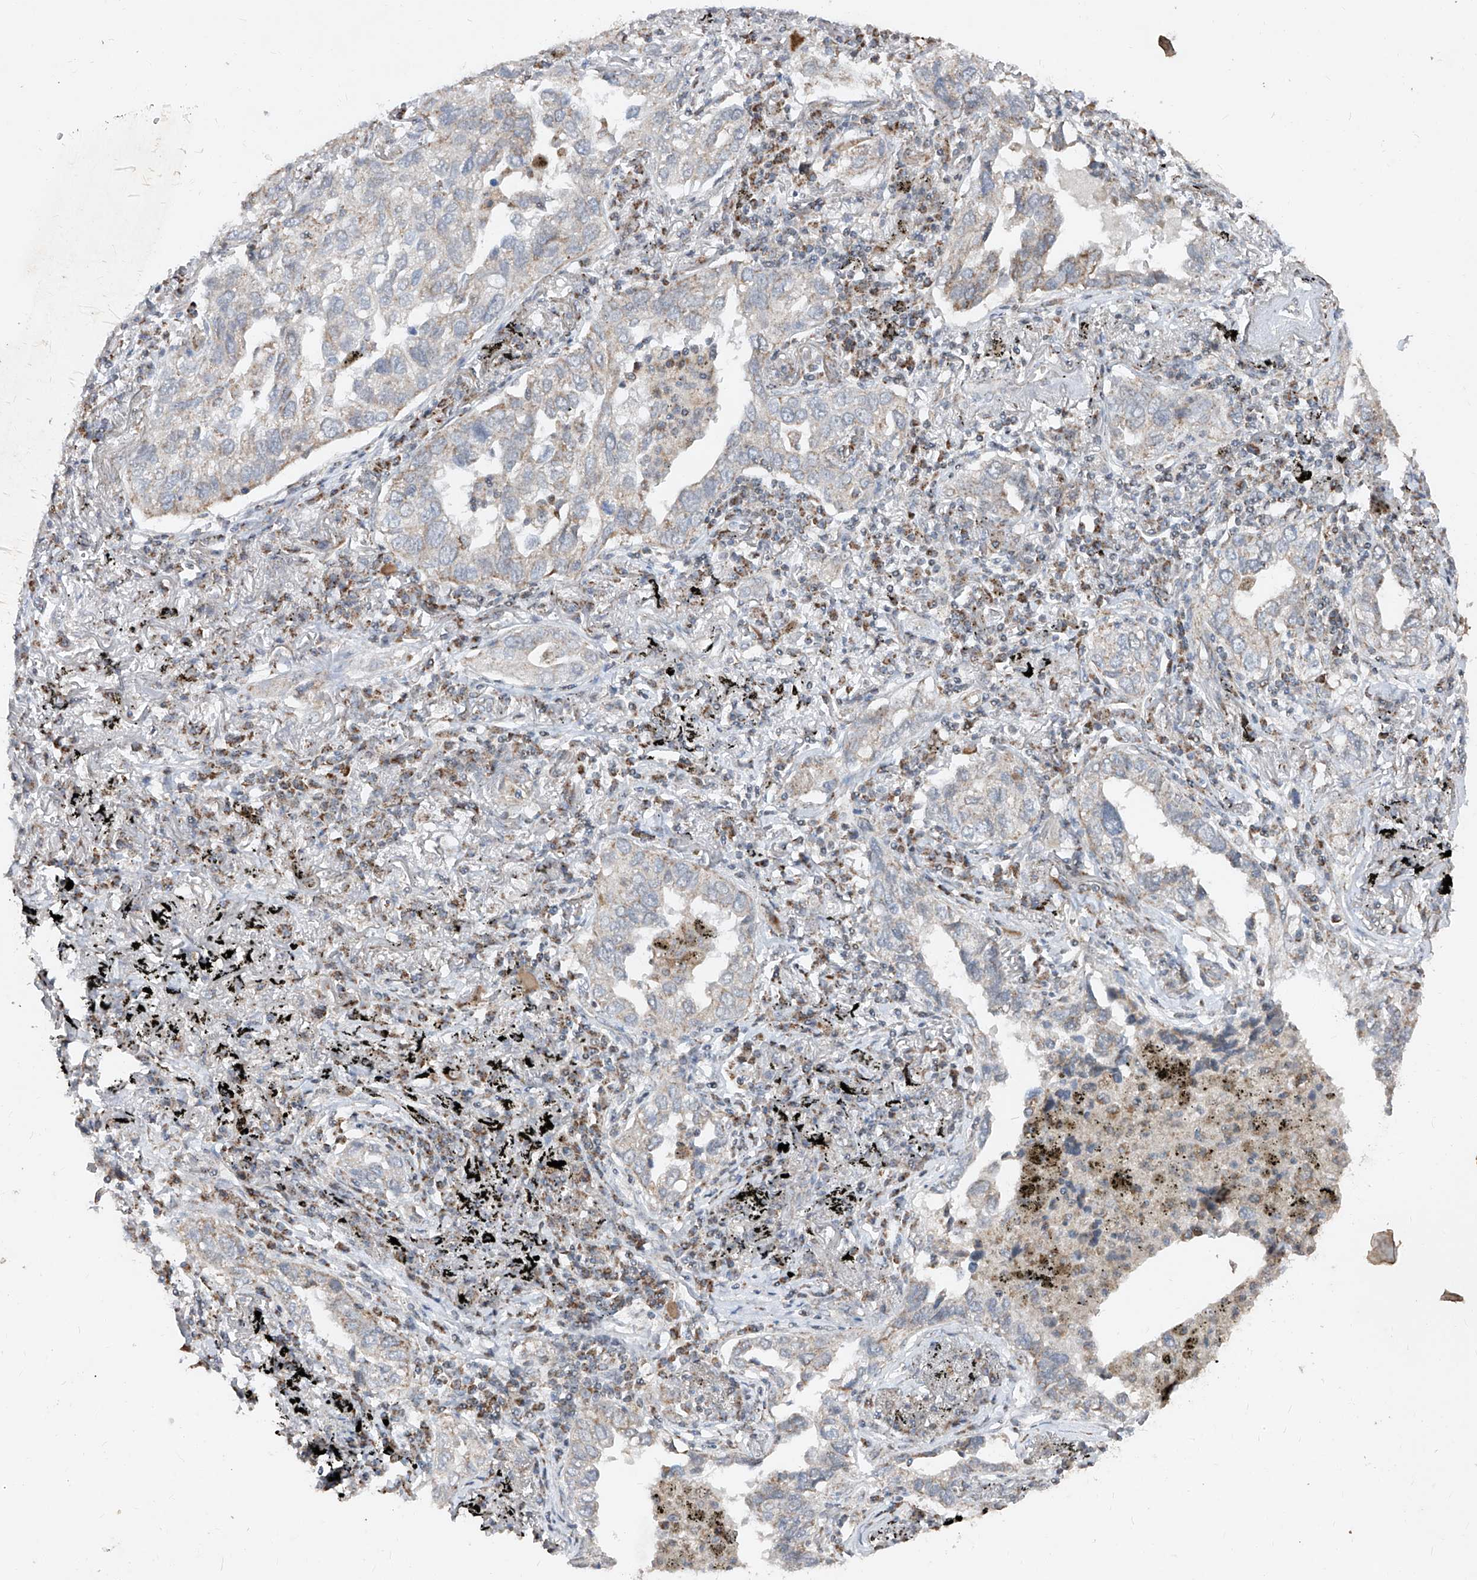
{"staining": {"intensity": "weak", "quantity": "<25%", "location": "cytoplasmic/membranous"}, "tissue": "lung cancer", "cell_type": "Tumor cells", "image_type": "cancer", "snomed": [{"axis": "morphology", "description": "Adenocarcinoma, NOS"}, {"axis": "topography", "description": "Lung"}], "caption": "There is no significant positivity in tumor cells of adenocarcinoma (lung). (DAB (3,3'-diaminobenzidine) immunohistochemistry with hematoxylin counter stain).", "gene": "NDUFB3", "patient": {"sex": "male", "age": 65}}